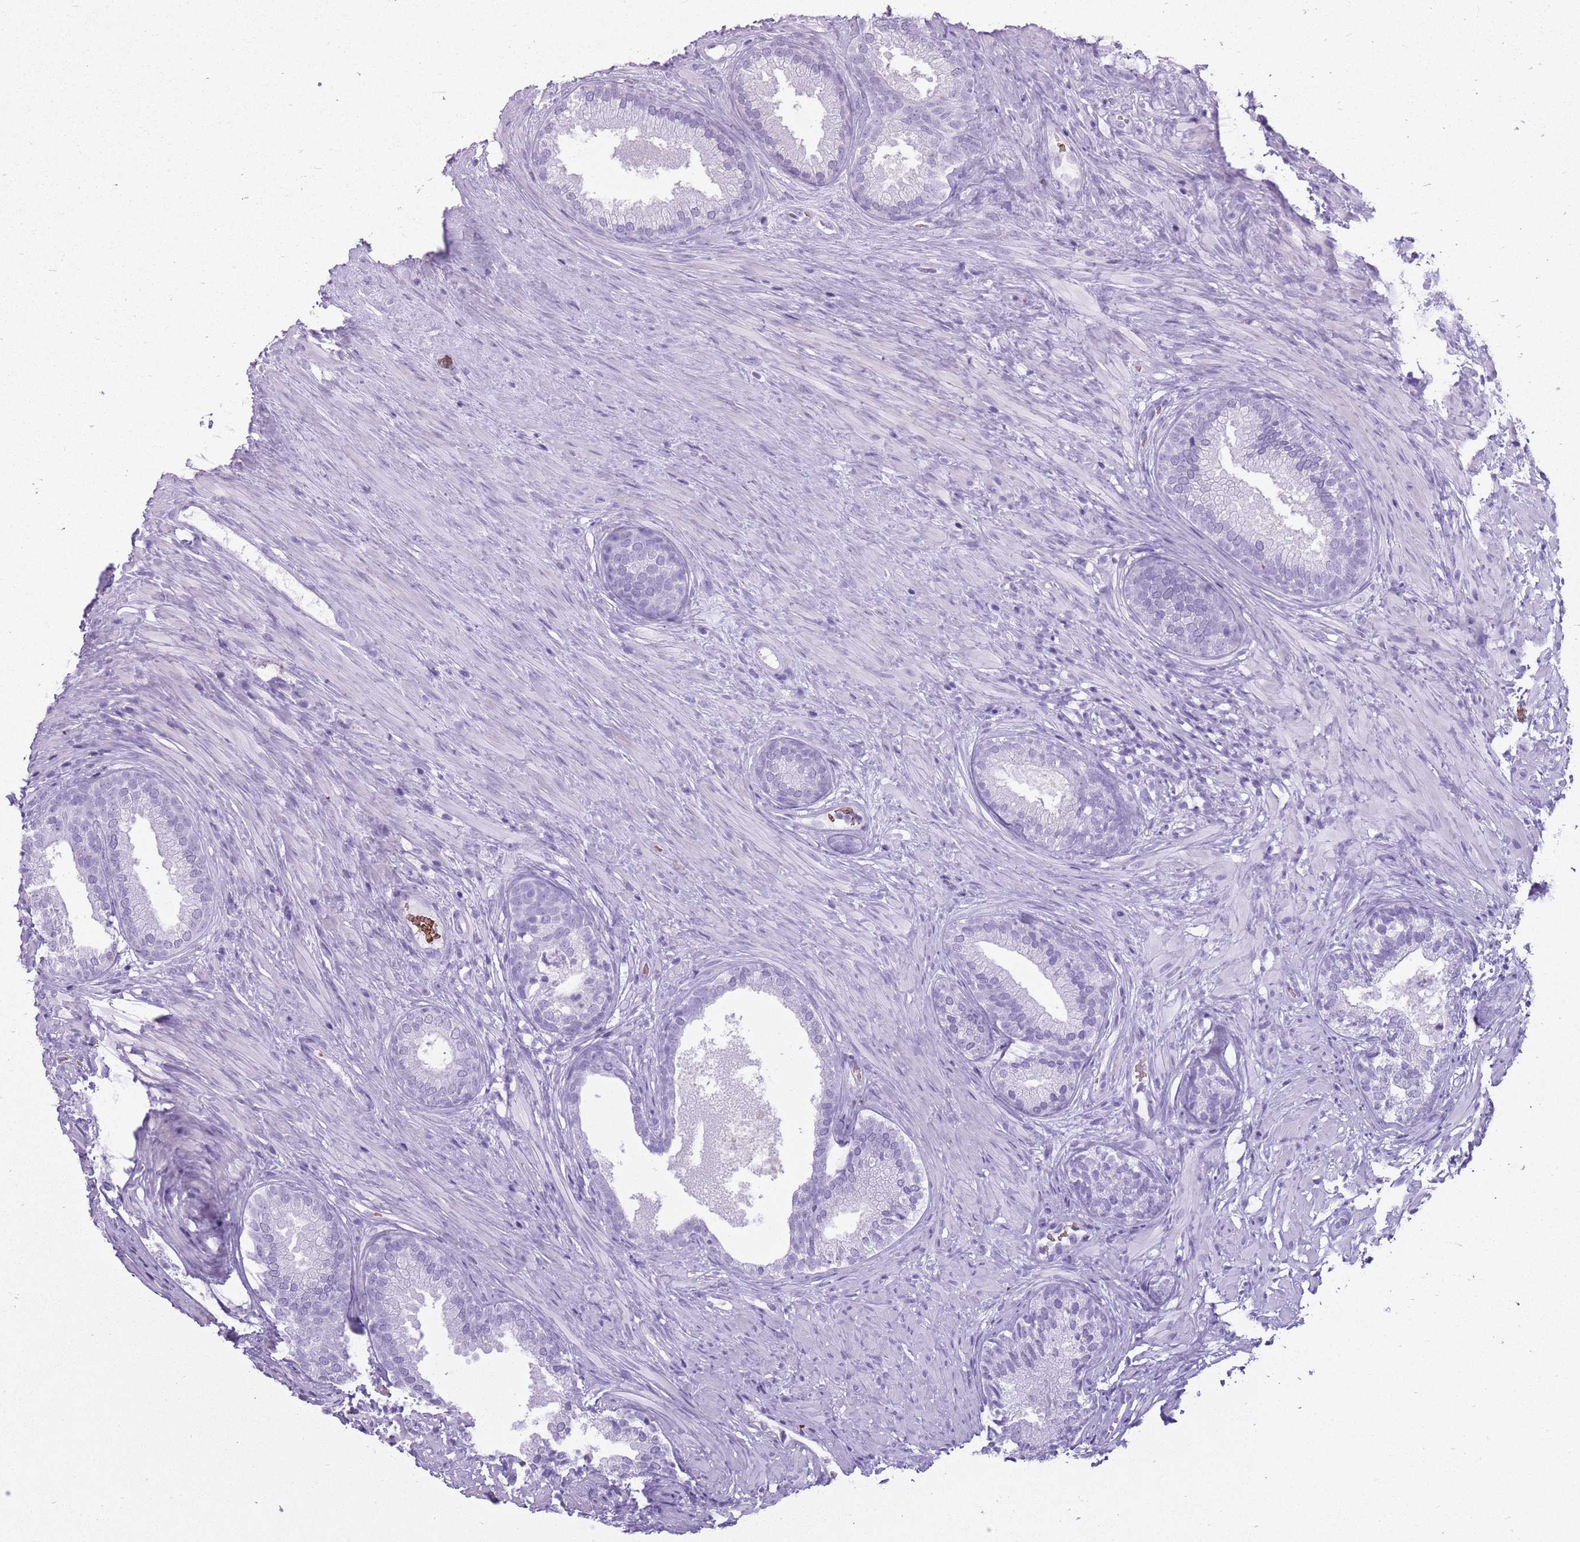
{"staining": {"intensity": "negative", "quantity": "none", "location": "none"}, "tissue": "prostate", "cell_type": "Glandular cells", "image_type": "normal", "snomed": [{"axis": "morphology", "description": "Normal tissue, NOS"}, {"axis": "topography", "description": "Prostate"}], "caption": "DAB immunohistochemical staining of normal human prostate displays no significant positivity in glandular cells.", "gene": "OR7C1", "patient": {"sex": "male", "age": 76}}